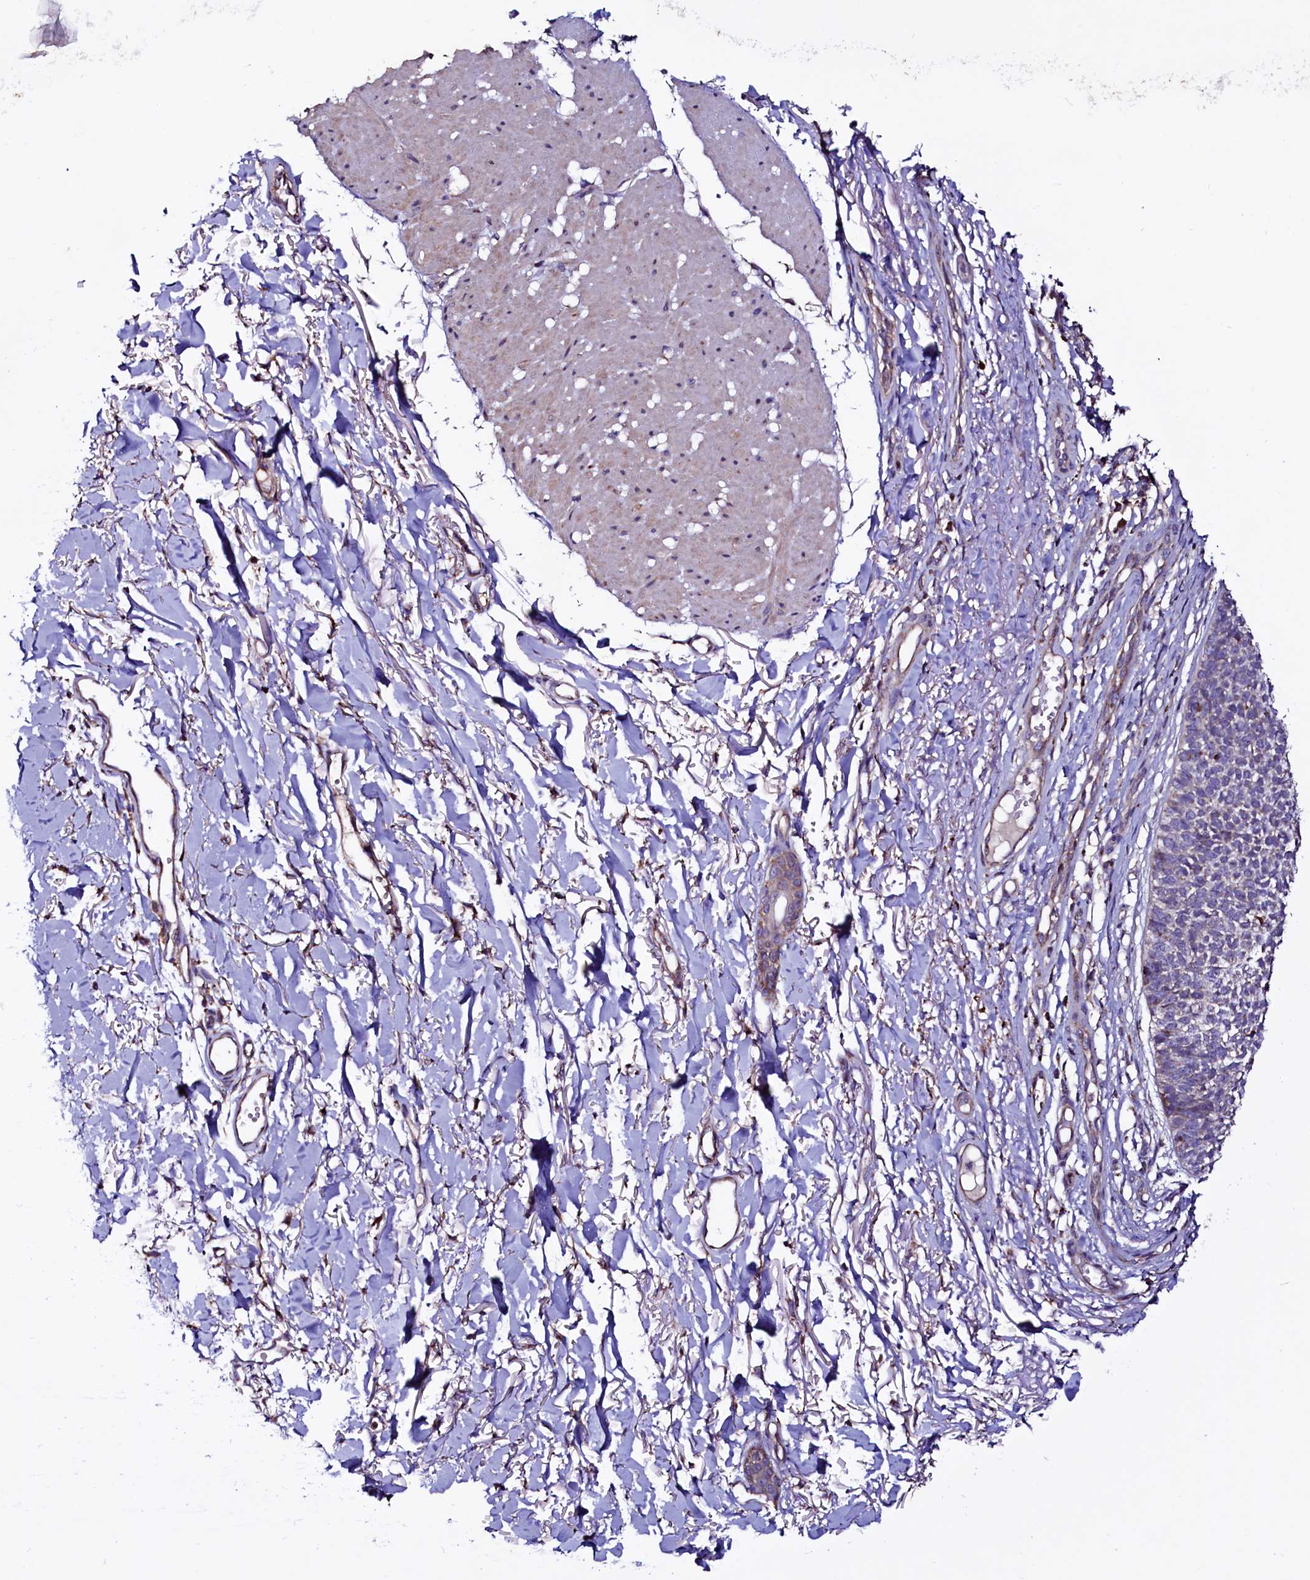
{"staining": {"intensity": "weak", "quantity": "<25%", "location": "cytoplasmic/membranous"}, "tissue": "skin cancer", "cell_type": "Tumor cells", "image_type": "cancer", "snomed": [{"axis": "morphology", "description": "Basal cell carcinoma"}, {"axis": "topography", "description": "Skin"}], "caption": "Immunohistochemical staining of human skin cancer (basal cell carcinoma) demonstrates no significant positivity in tumor cells. The staining is performed using DAB (3,3'-diaminobenzidine) brown chromogen with nuclei counter-stained in using hematoxylin.", "gene": "STARD5", "patient": {"sex": "female", "age": 84}}